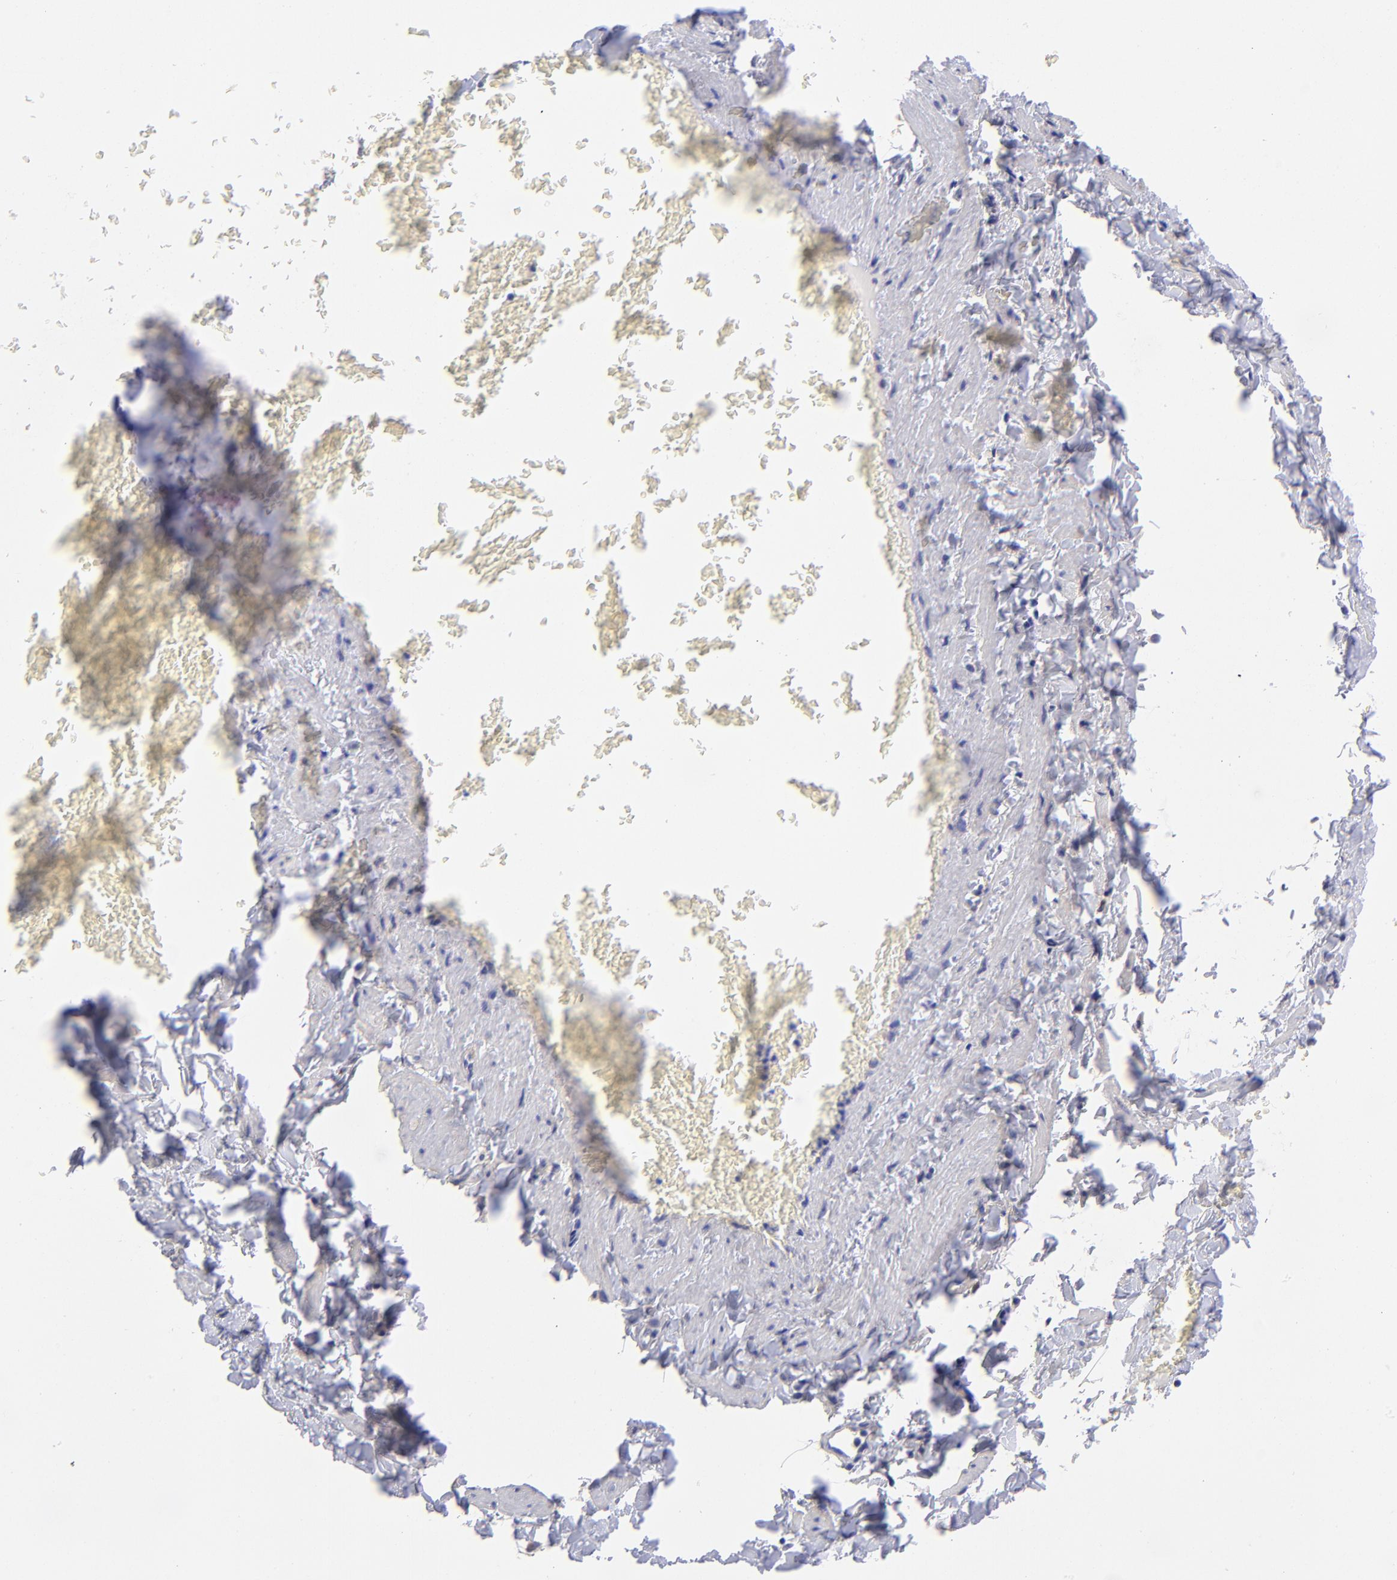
{"staining": {"intensity": "negative", "quantity": "none", "location": "none"}, "tissue": "adipose tissue", "cell_type": "Adipocytes", "image_type": "normal", "snomed": [{"axis": "morphology", "description": "Normal tissue, NOS"}, {"axis": "topography", "description": "Vascular tissue"}], "caption": "Protein analysis of normal adipose tissue exhibits no significant positivity in adipocytes.", "gene": "PPFIBP1", "patient": {"sex": "male", "age": 41}}